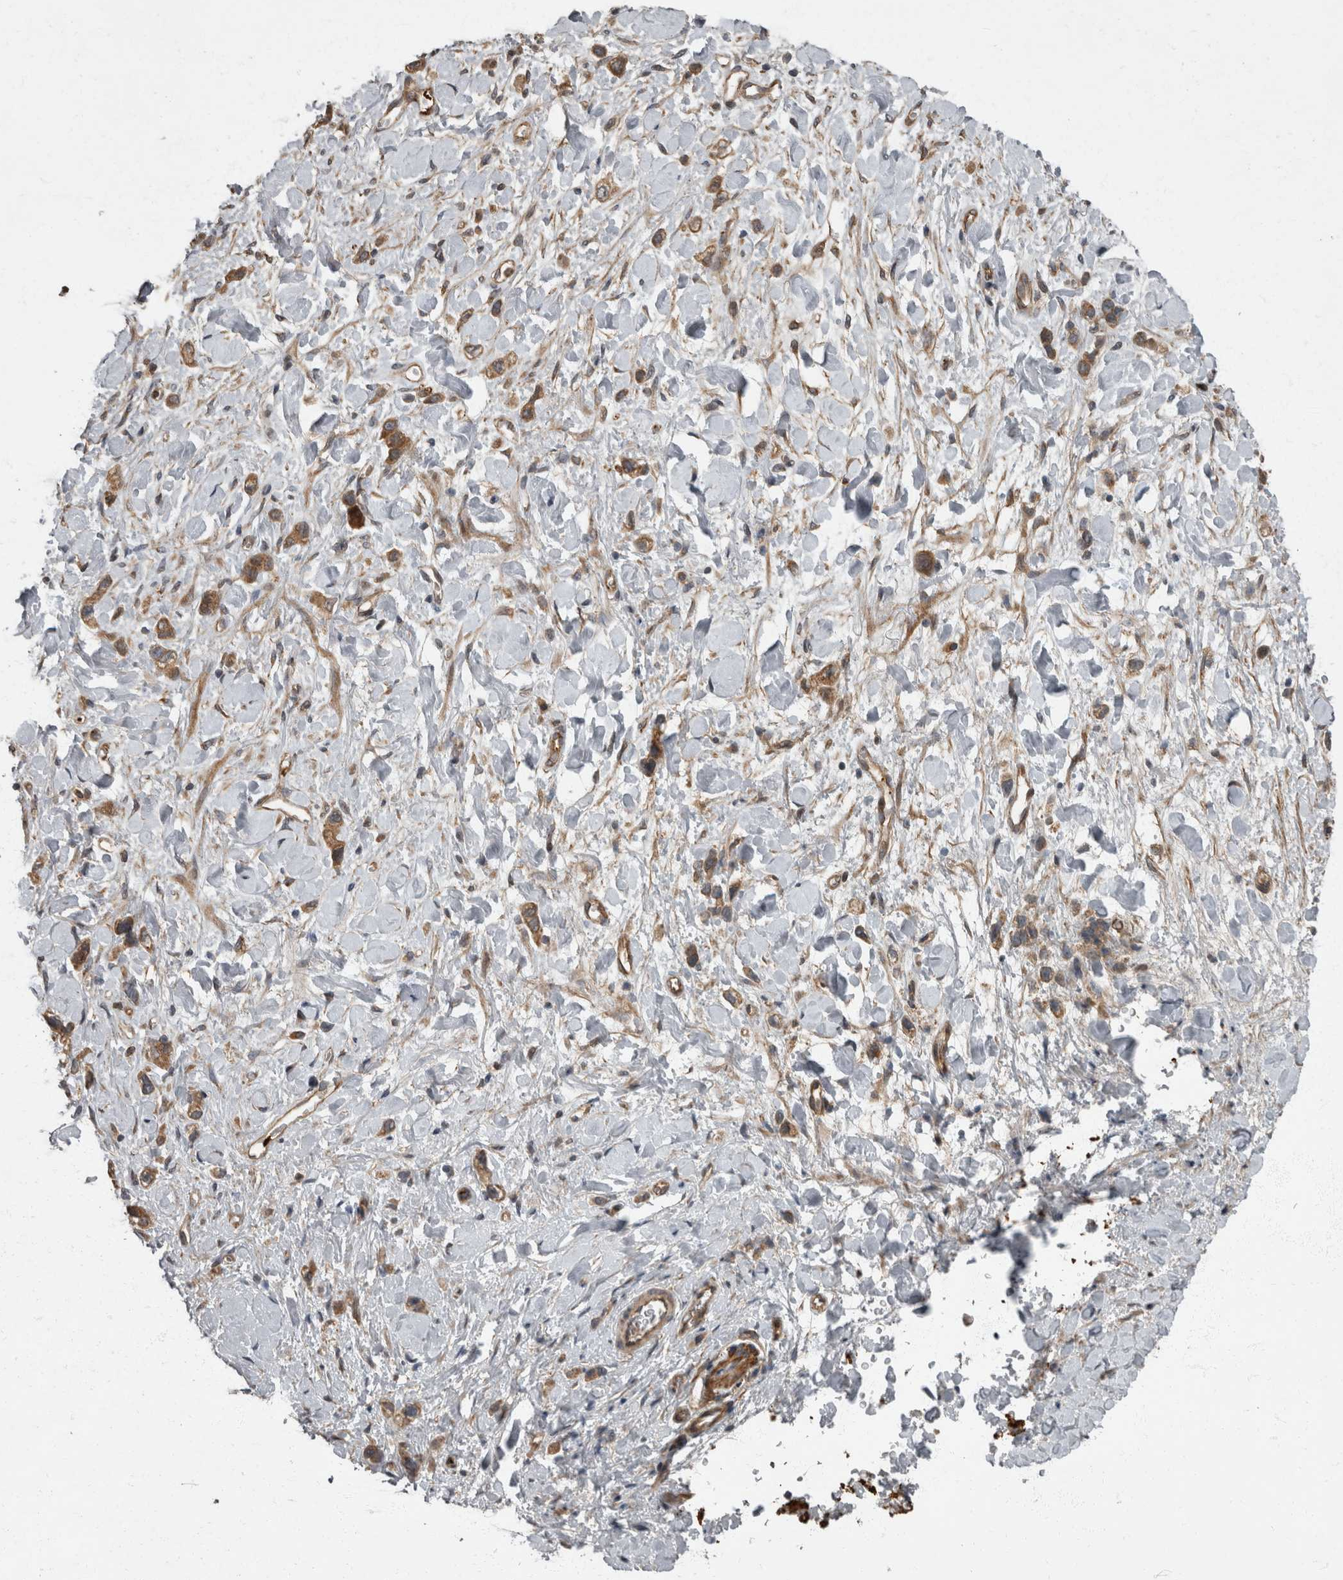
{"staining": {"intensity": "moderate", "quantity": ">75%", "location": "cytoplasmic/membranous"}, "tissue": "stomach cancer", "cell_type": "Tumor cells", "image_type": "cancer", "snomed": [{"axis": "morphology", "description": "Adenocarcinoma, NOS"}, {"axis": "topography", "description": "Stomach"}], "caption": "Stomach cancer stained with IHC shows moderate cytoplasmic/membranous positivity in approximately >75% of tumor cells.", "gene": "VEGFD", "patient": {"sex": "female", "age": 65}}